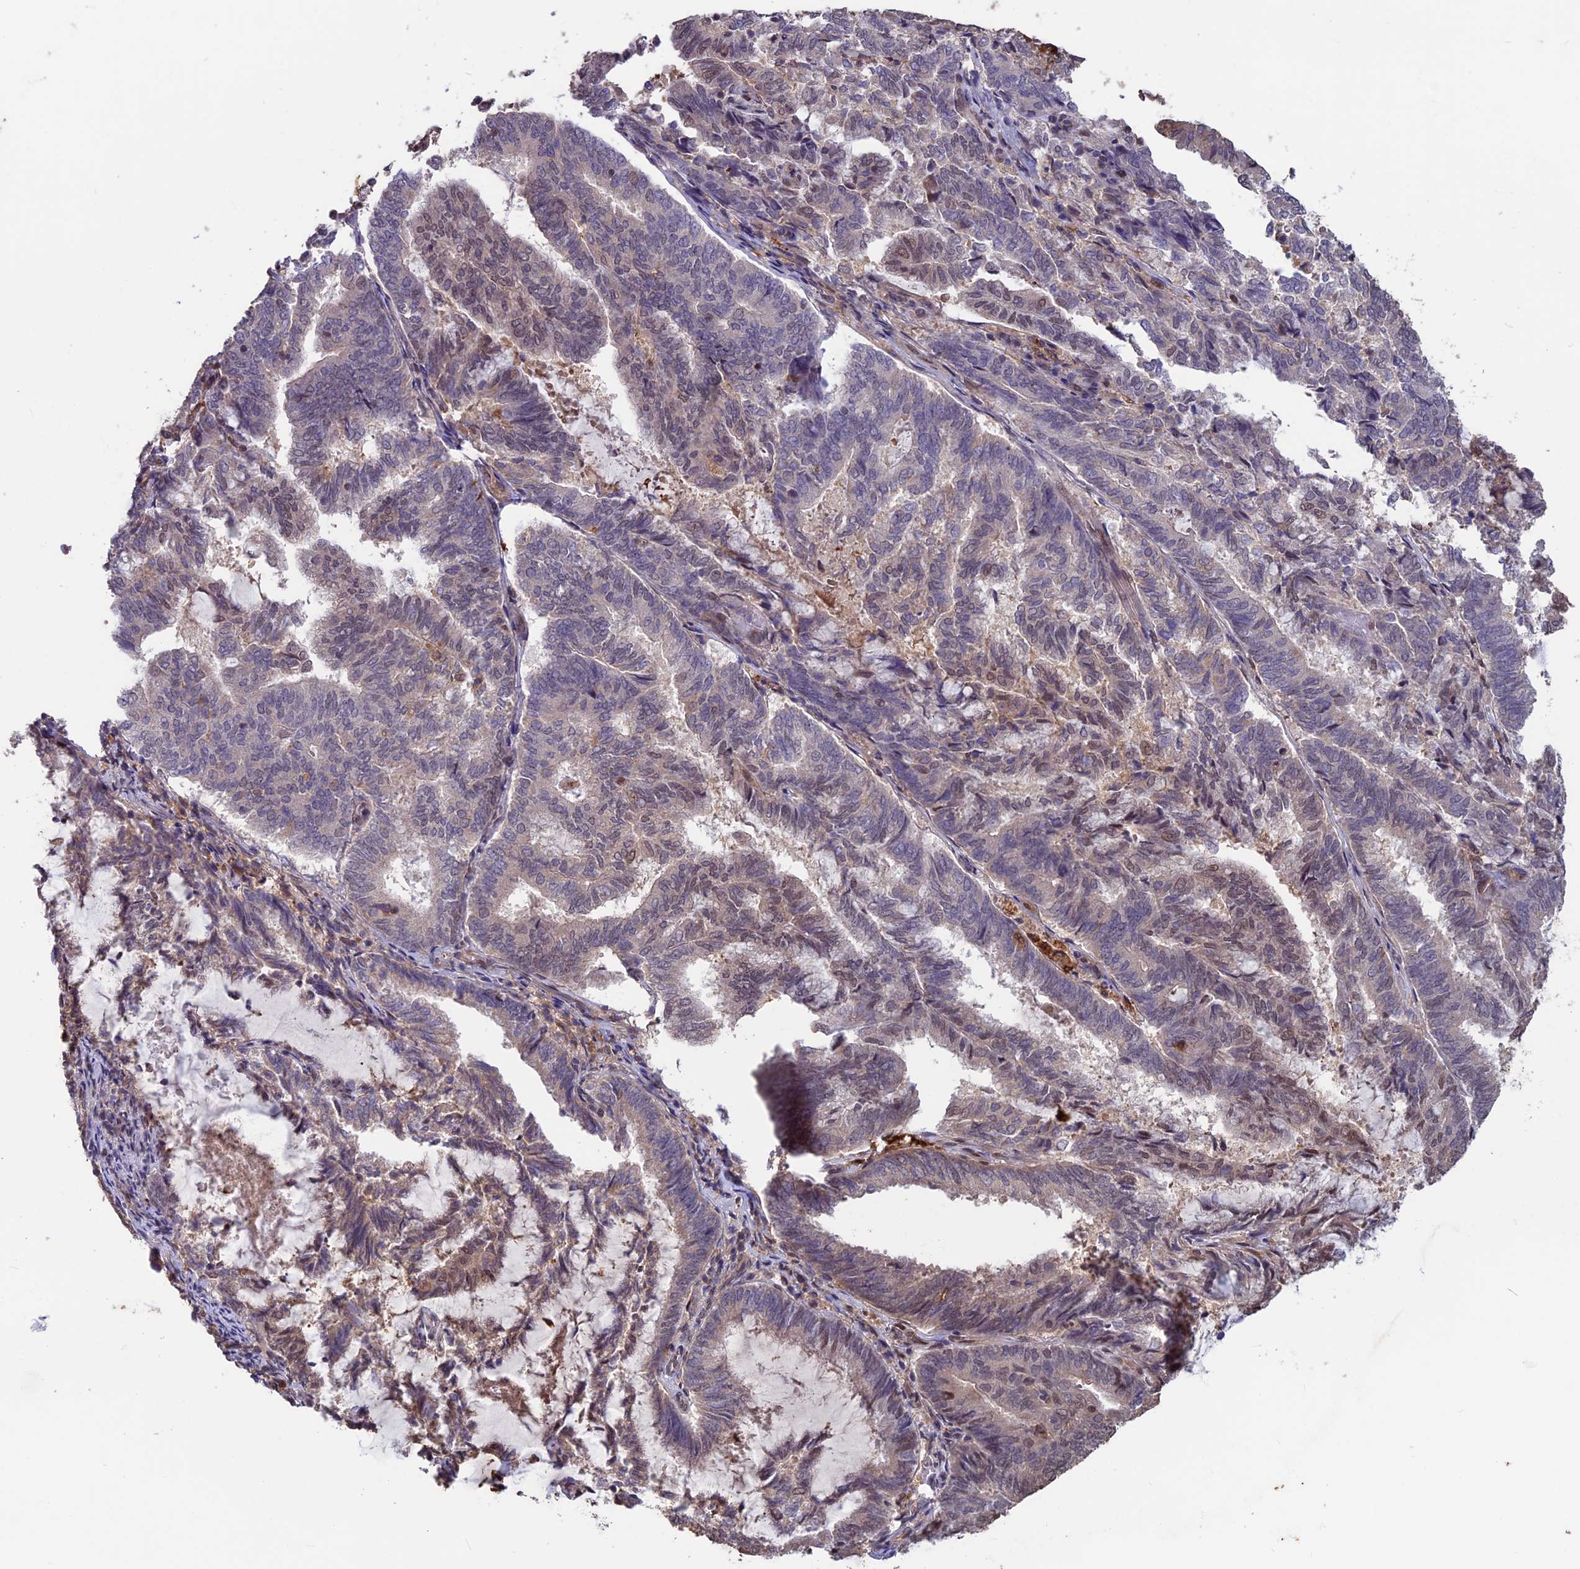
{"staining": {"intensity": "weak", "quantity": "<25%", "location": "nuclear"}, "tissue": "endometrial cancer", "cell_type": "Tumor cells", "image_type": "cancer", "snomed": [{"axis": "morphology", "description": "Adenocarcinoma, NOS"}, {"axis": "topography", "description": "Endometrium"}], "caption": "Tumor cells show no significant staining in endometrial cancer.", "gene": "MAST2", "patient": {"sex": "female", "age": 80}}